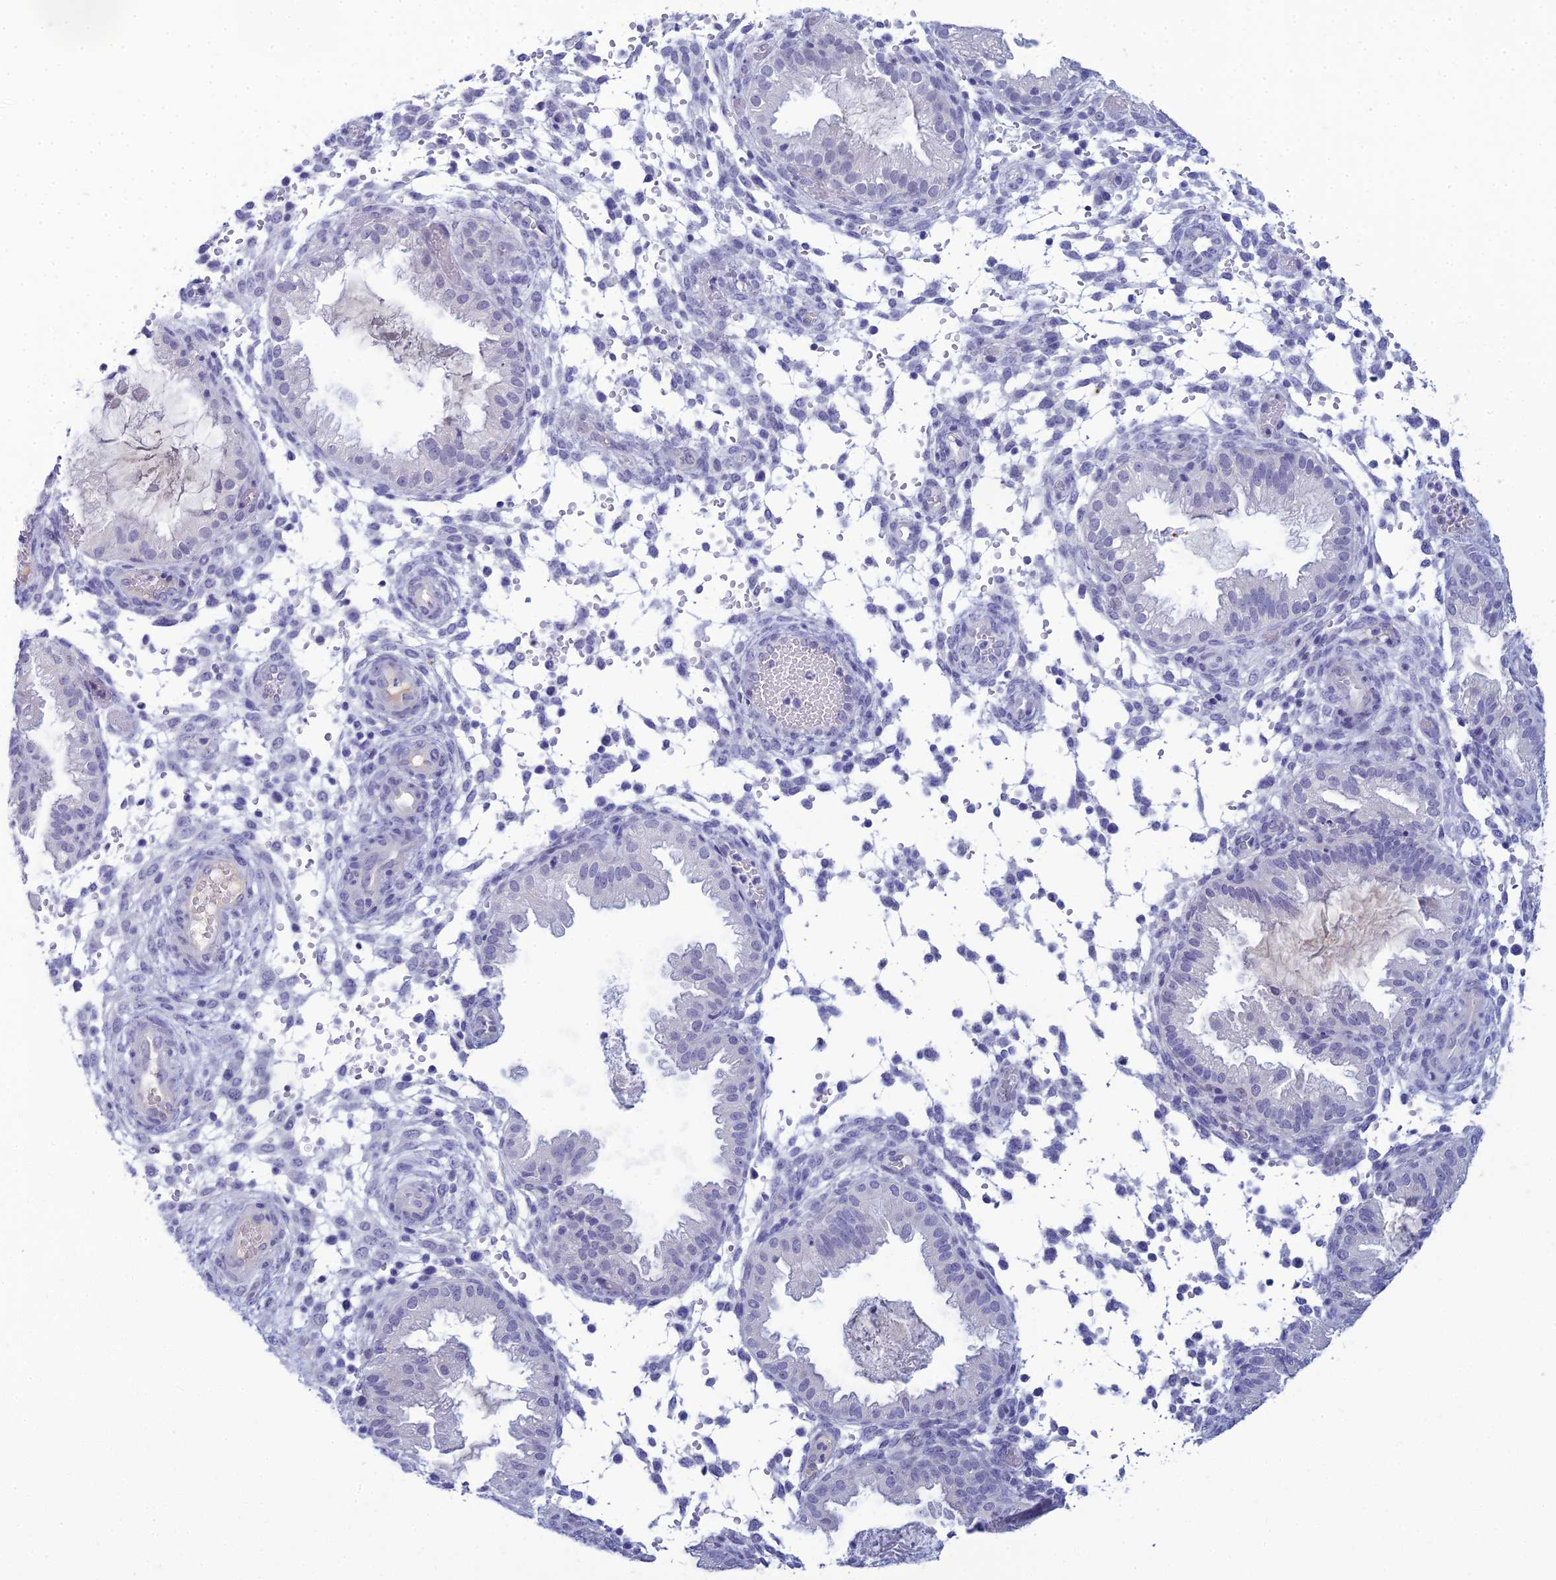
{"staining": {"intensity": "negative", "quantity": "none", "location": "none"}, "tissue": "endometrium", "cell_type": "Cells in endometrial stroma", "image_type": "normal", "snomed": [{"axis": "morphology", "description": "Normal tissue, NOS"}, {"axis": "topography", "description": "Endometrium"}], "caption": "A high-resolution photomicrograph shows immunohistochemistry staining of benign endometrium, which reveals no significant staining in cells in endometrial stroma. (DAB immunohistochemistry (IHC) visualized using brightfield microscopy, high magnification).", "gene": "MUC13", "patient": {"sex": "female", "age": 33}}